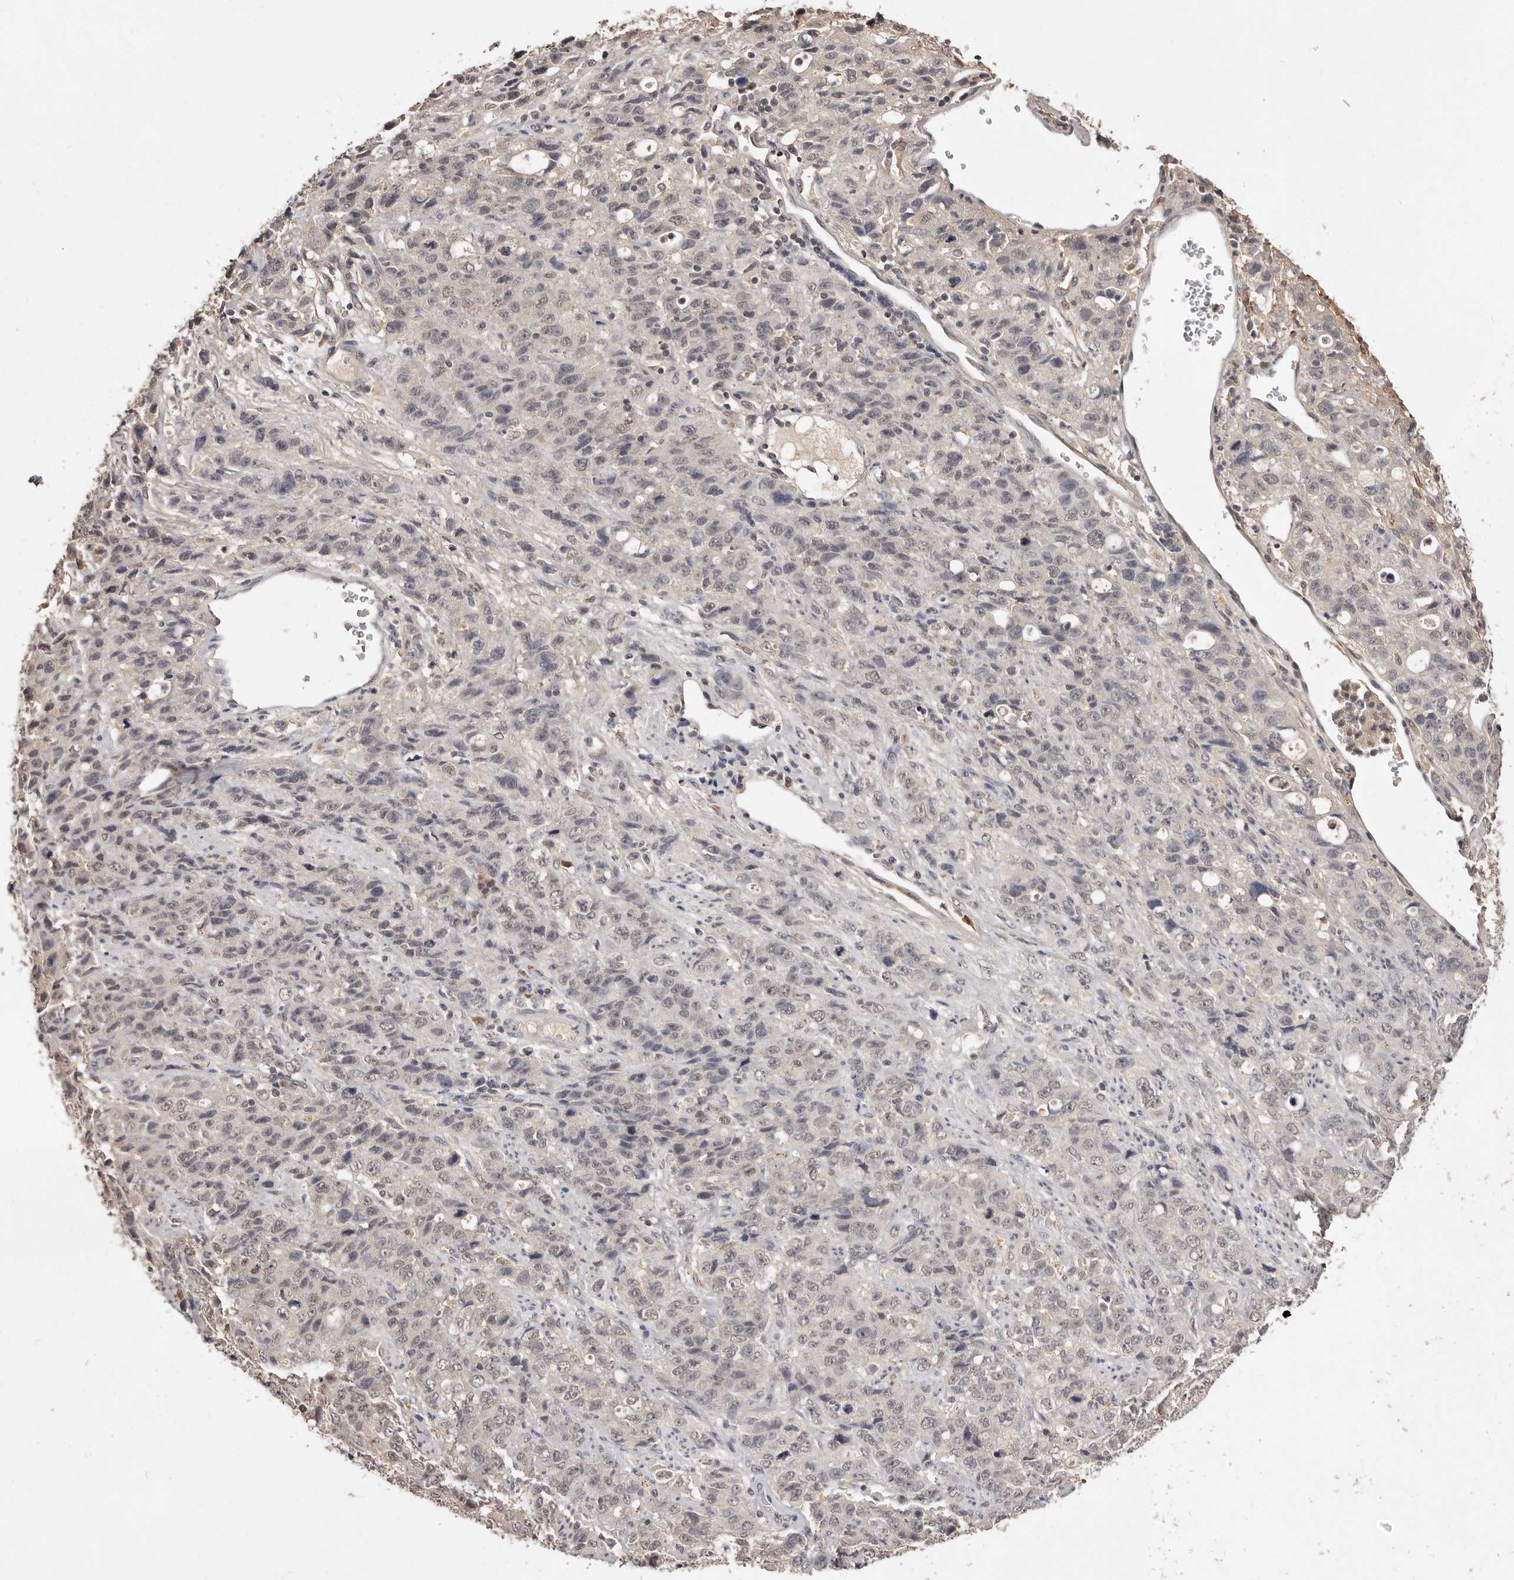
{"staining": {"intensity": "negative", "quantity": "none", "location": "none"}, "tissue": "stomach cancer", "cell_type": "Tumor cells", "image_type": "cancer", "snomed": [{"axis": "morphology", "description": "Adenocarcinoma, NOS"}, {"axis": "topography", "description": "Stomach"}], "caption": "Tumor cells are negative for brown protein staining in stomach cancer.", "gene": "TSPAN13", "patient": {"sex": "male", "age": 48}}